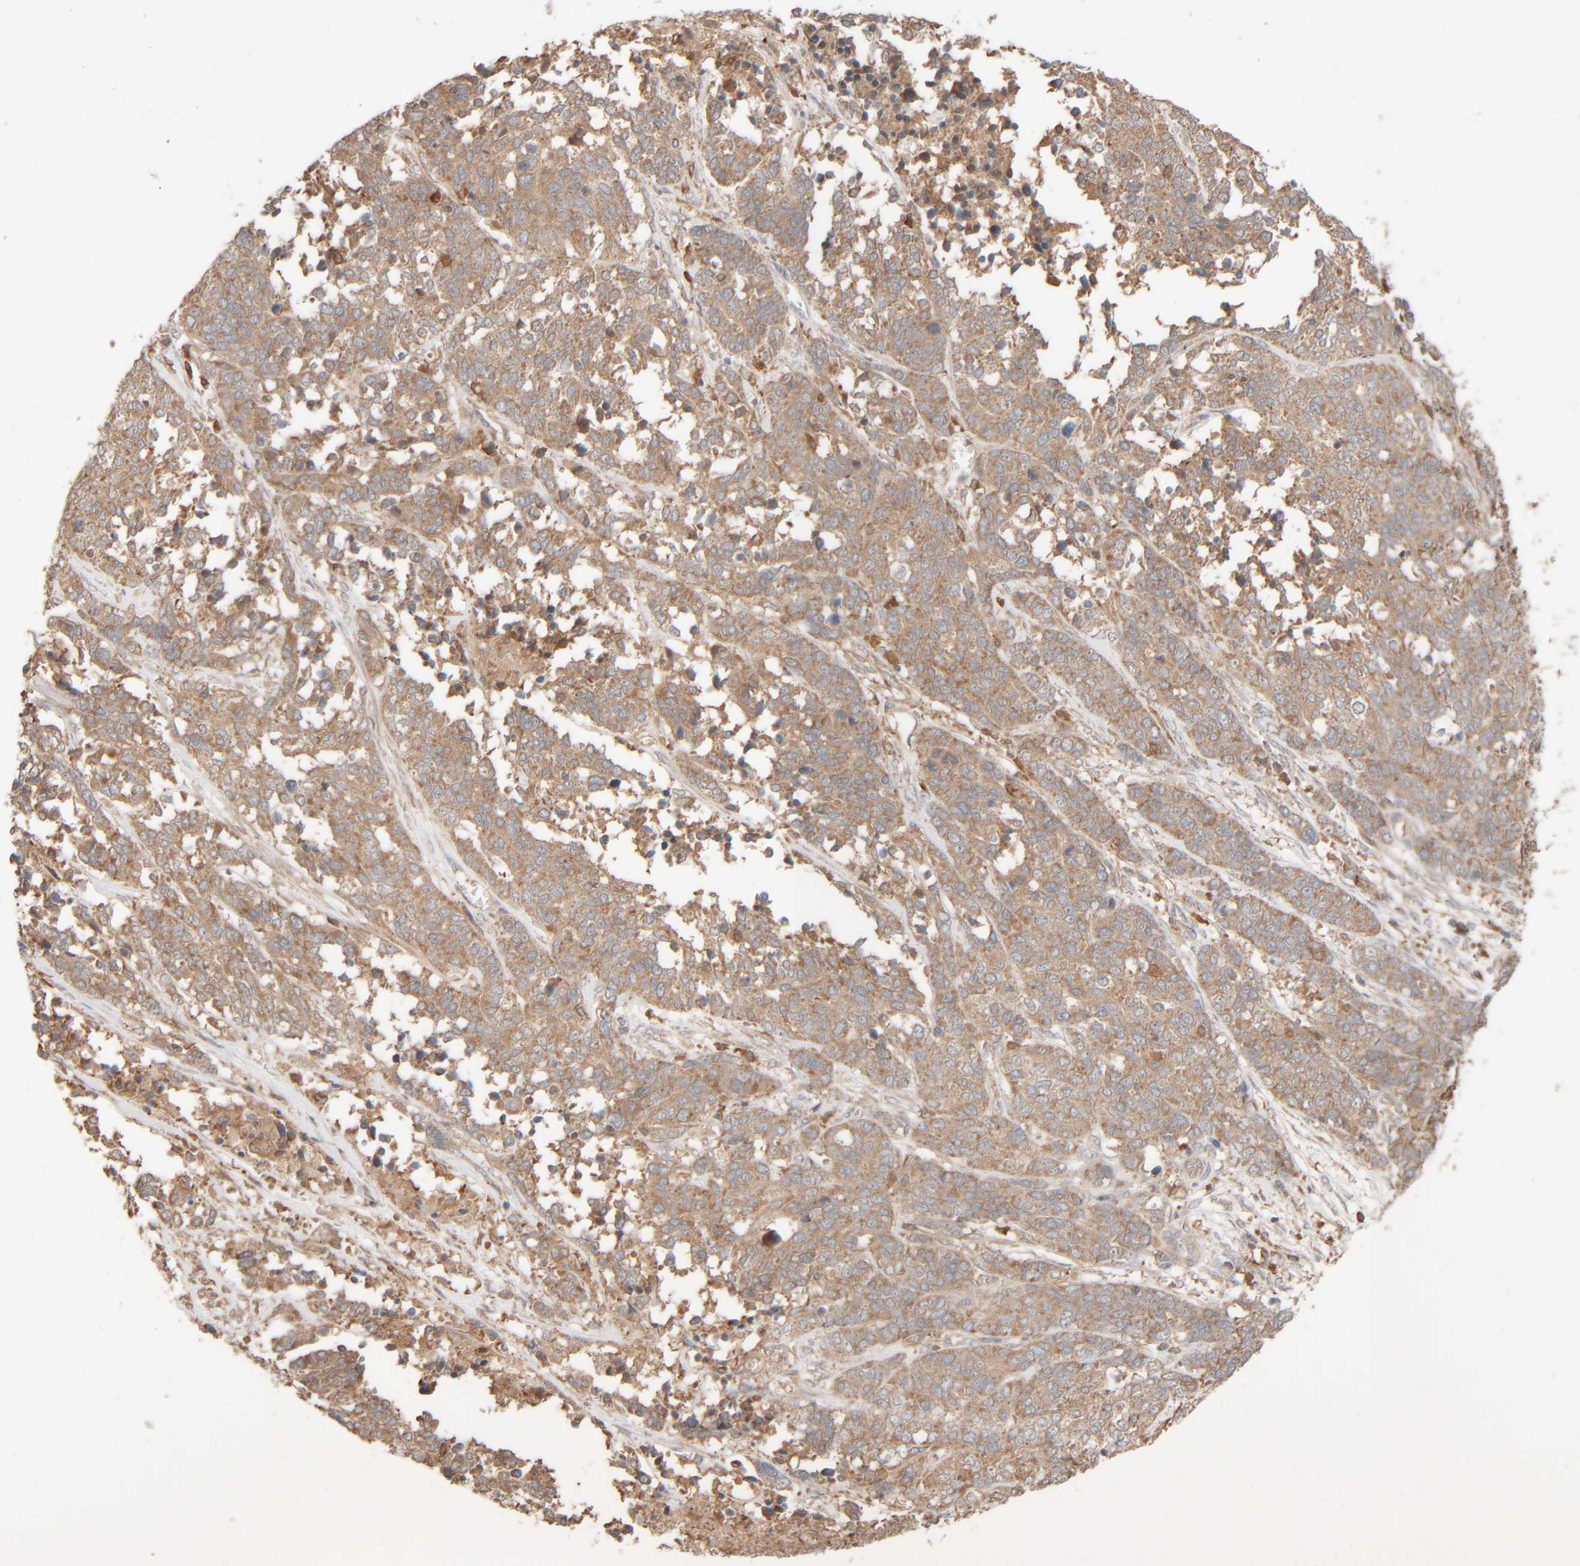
{"staining": {"intensity": "weak", "quantity": ">75%", "location": "cytoplasmic/membranous"}, "tissue": "ovarian cancer", "cell_type": "Tumor cells", "image_type": "cancer", "snomed": [{"axis": "morphology", "description": "Cystadenocarcinoma, serous, NOS"}, {"axis": "topography", "description": "Ovary"}], "caption": "DAB immunohistochemical staining of human ovarian serous cystadenocarcinoma reveals weak cytoplasmic/membranous protein staining in approximately >75% of tumor cells. Nuclei are stained in blue.", "gene": "TMEM192", "patient": {"sex": "female", "age": 44}}